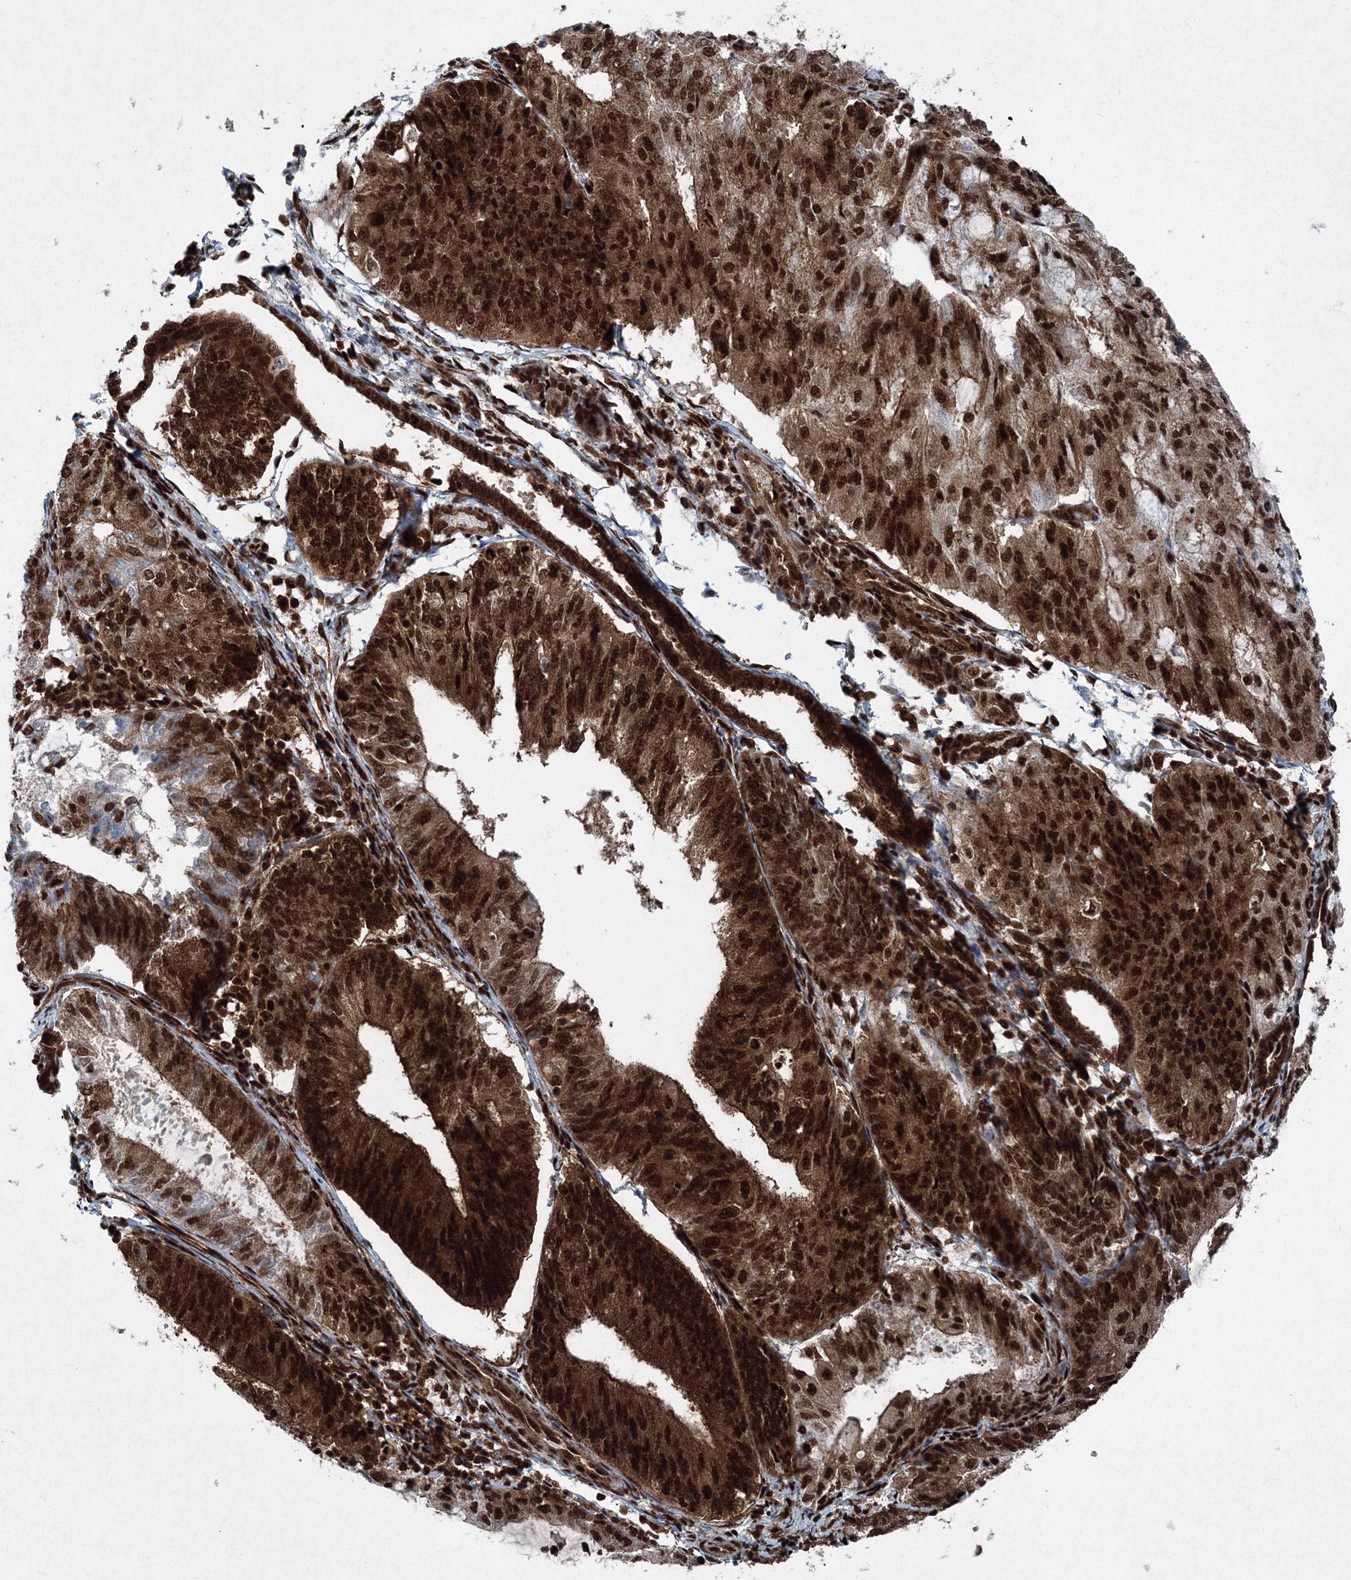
{"staining": {"intensity": "strong", "quantity": ">75%", "location": "cytoplasmic/membranous,nuclear"}, "tissue": "endometrial cancer", "cell_type": "Tumor cells", "image_type": "cancer", "snomed": [{"axis": "morphology", "description": "Adenocarcinoma, NOS"}, {"axis": "topography", "description": "Endometrium"}], "caption": "High-magnification brightfield microscopy of endometrial adenocarcinoma stained with DAB (3,3'-diaminobenzidine) (brown) and counterstained with hematoxylin (blue). tumor cells exhibit strong cytoplasmic/membranous and nuclear expression is seen in approximately>75% of cells.", "gene": "SNRPC", "patient": {"sex": "female", "age": 81}}